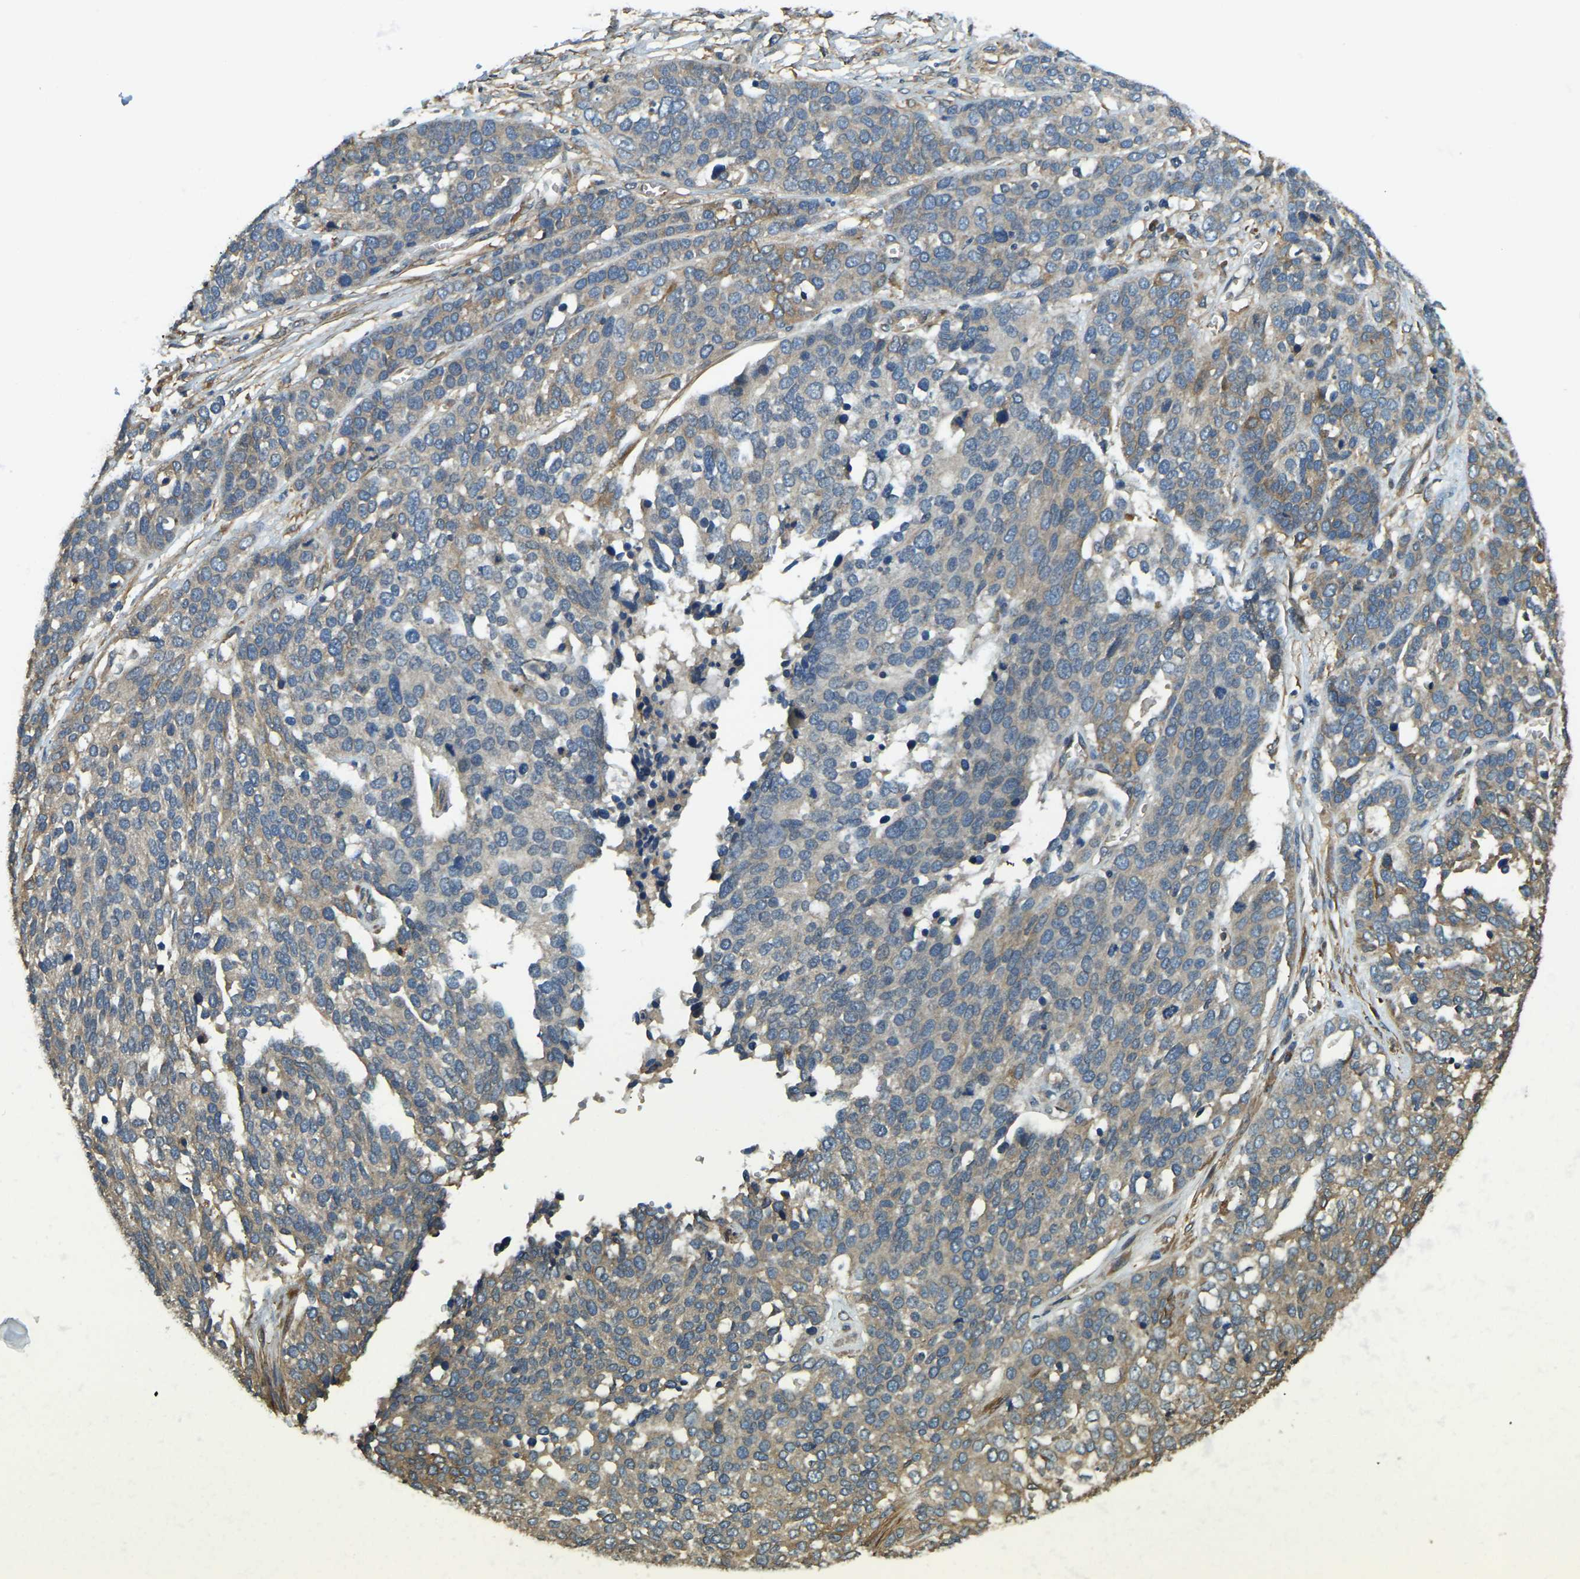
{"staining": {"intensity": "weak", "quantity": "25%-75%", "location": "cytoplasmic/membranous"}, "tissue": "ovarian cancer", "cell_type": "Tumor cells", "image_type": "cancer", "snomed": [{"axis": "morphology", "description": "Cystadenocarcinoma, serous, NOS"}, {"axis": "topography", "description": "Ovary"}], "caption": "Tumor cells demonstrate weak cytoplasmic/membranous staining in about 25%-75% of cells in ovarian cancer (serous cystadenocarcinoma).", "gene": "ERGIC1", "patient": {"sex": "female", "age": 44}}